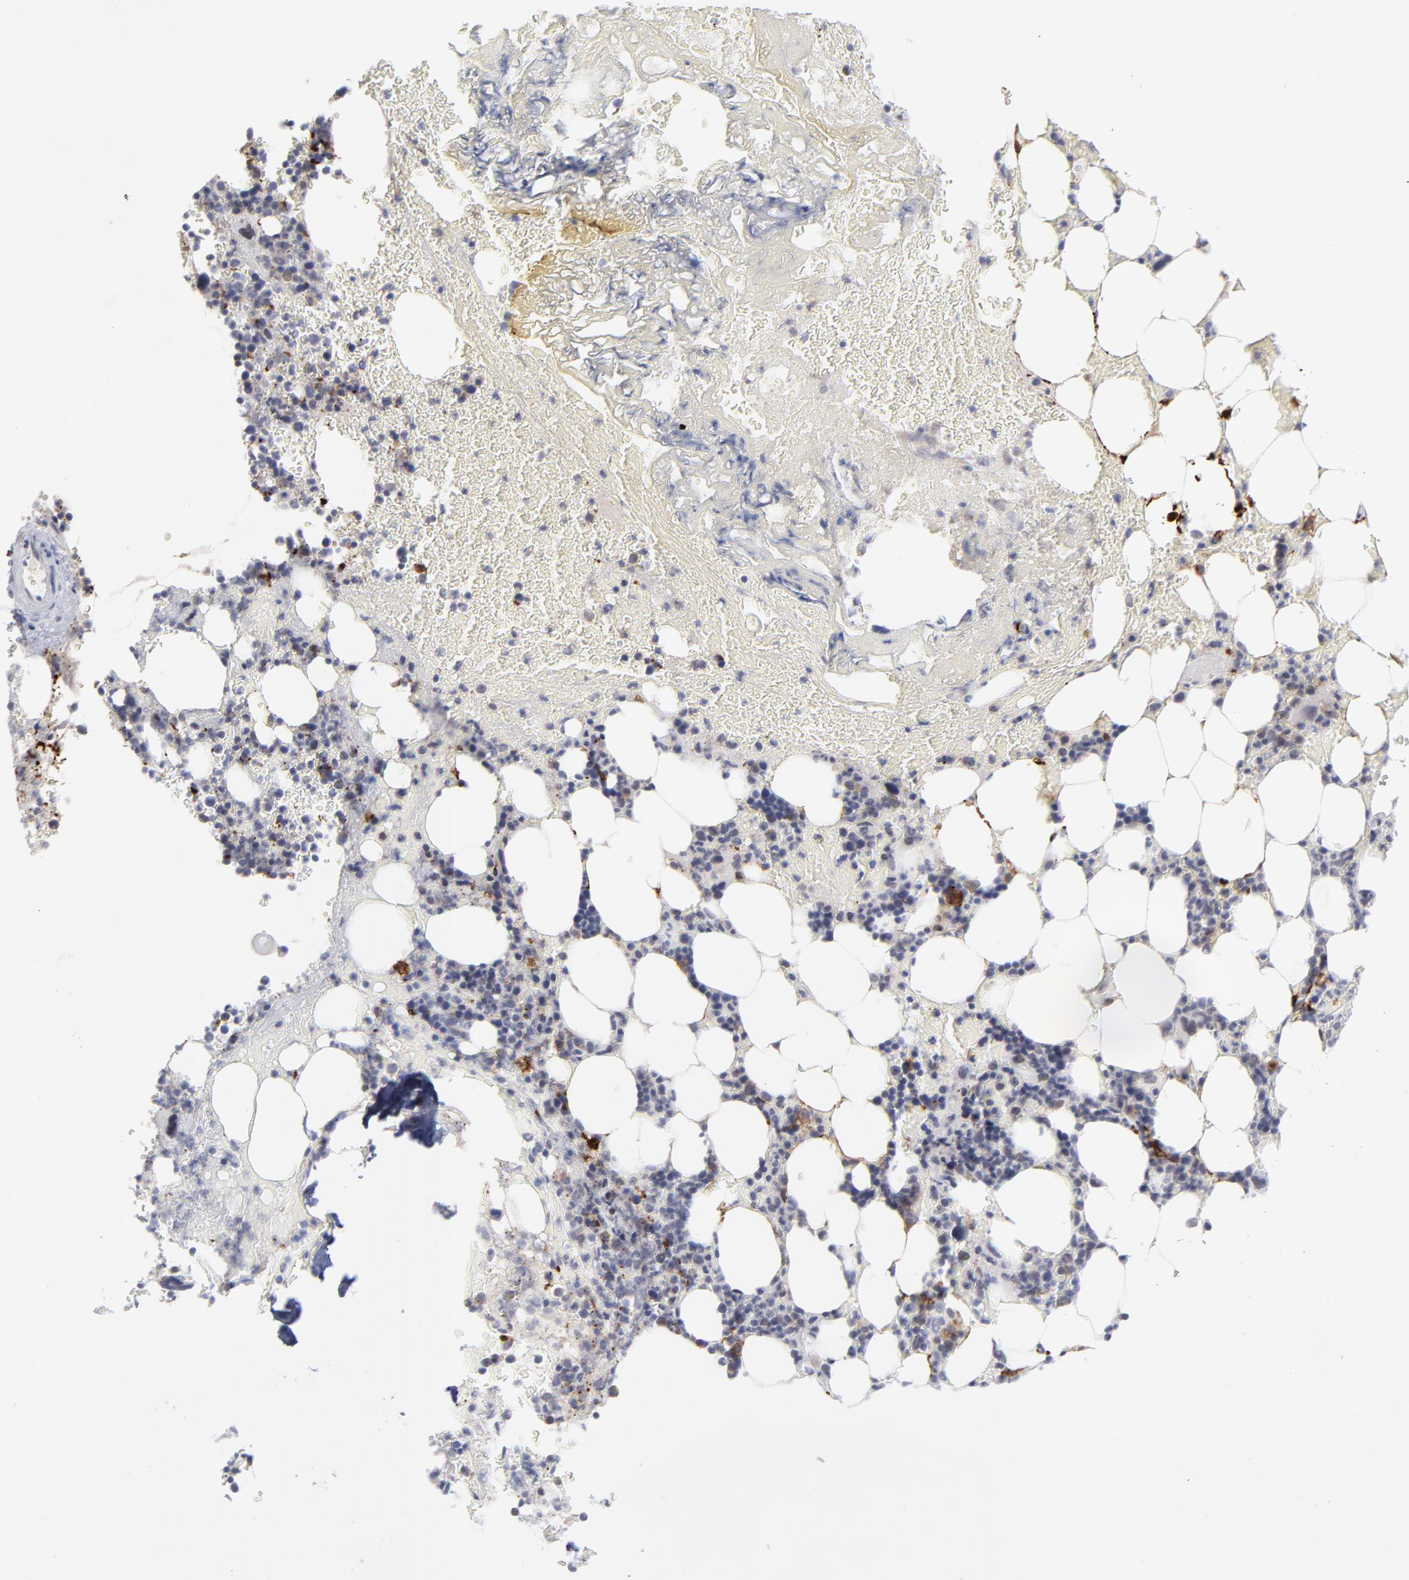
{"staining": {"intensity": "strong", "quantity": "<25%", "location": "cytoplasmic/membranous"}, "tissue": "bone marrow", "cell_type": "Hematopoietic cells", "image_type": "normal", "snomed": [{"axis": "morphology", "description": "Normal tissue, NOS"}, {"axis": "topography", "description": "Bone marrow"}], "caption": "A medium amount of strong cytoplasmic/membranous positivity is present in approximately <25% of hematopoietic cells in benign bone marrow.", "gene": "CCR2", "patient": {"sex": "female", "age": 73}}